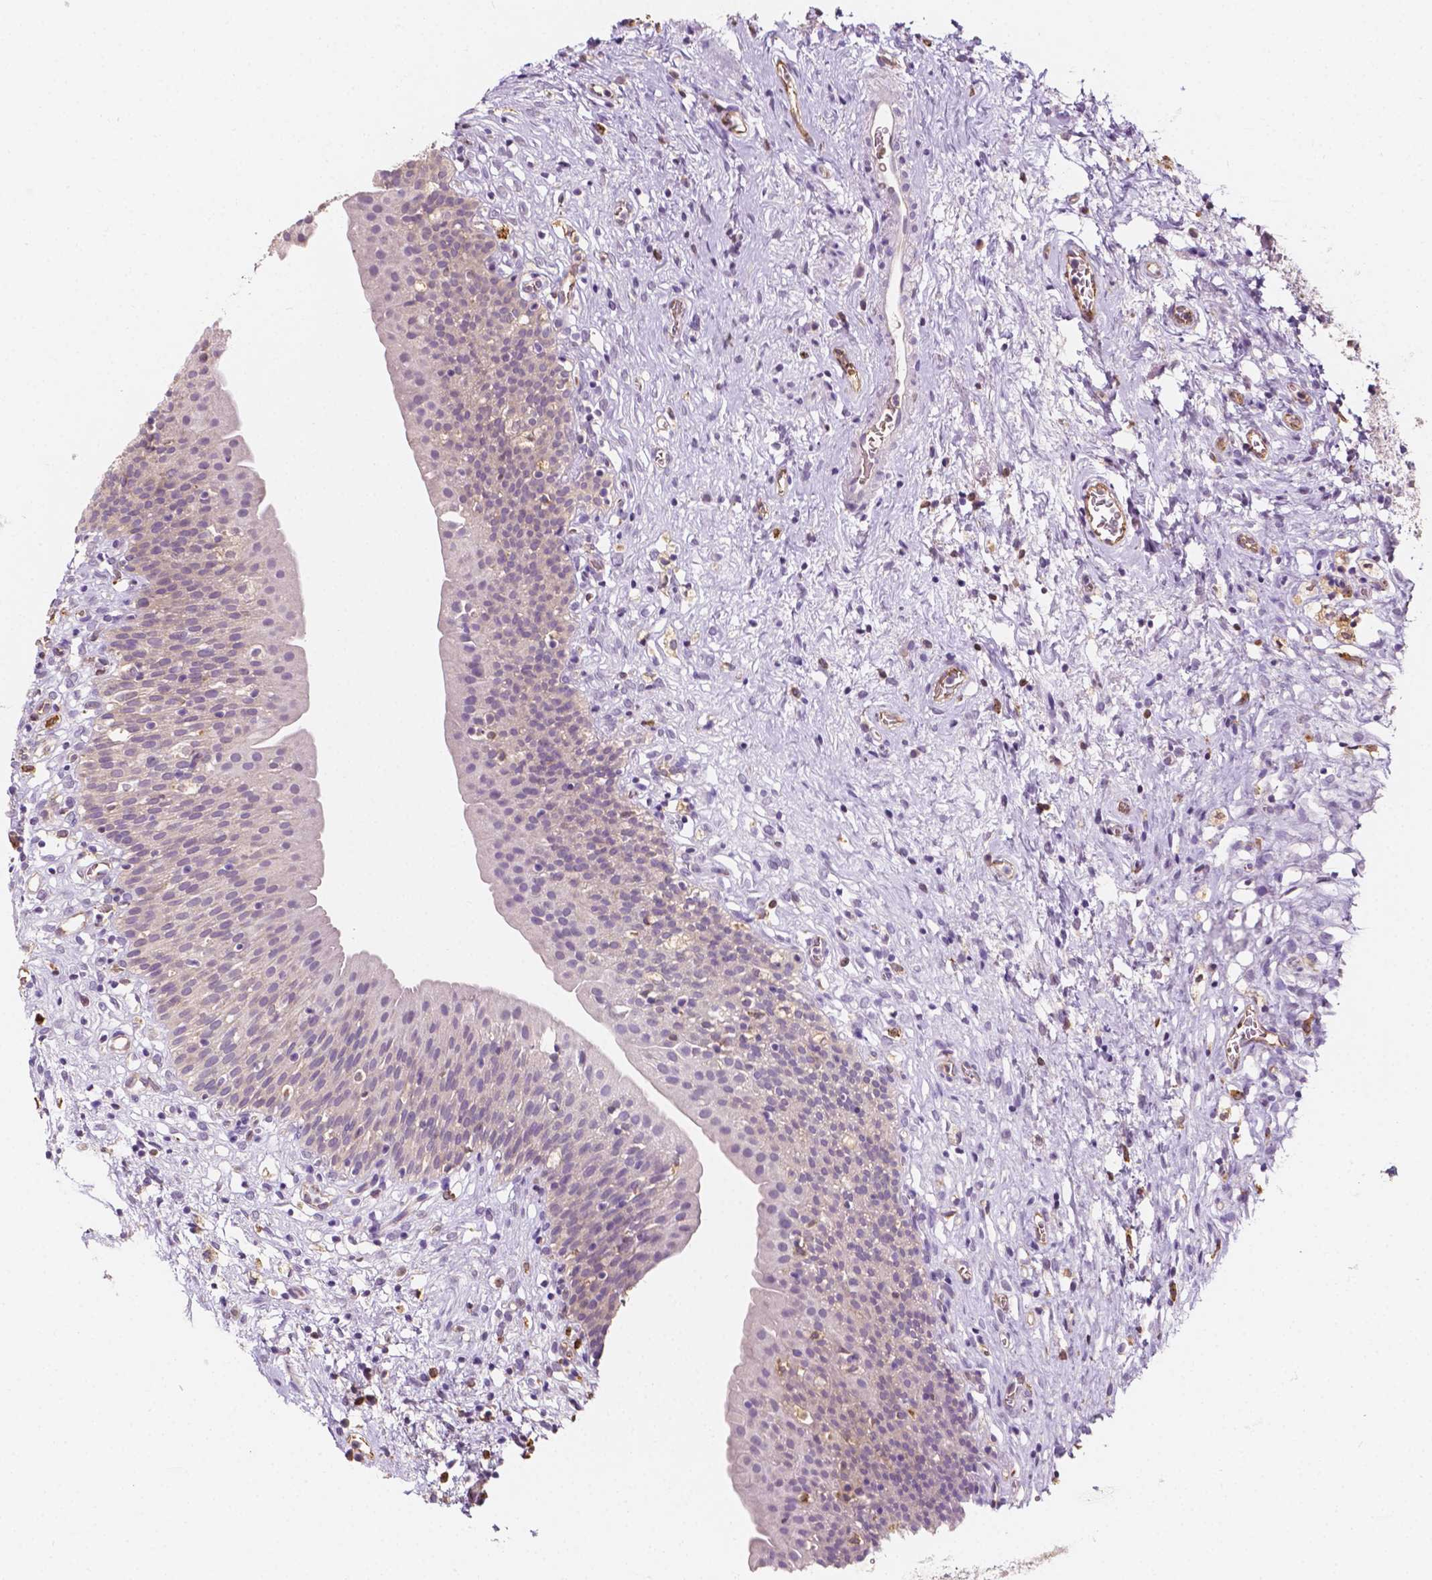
{"staining": {"intensity": "weak", "quantity": "25%-75%", "location": "cytoplasmic/membranous"}, "tissue": "urinary bladder", "cell_type": "Urothelial cells", "image_type": "normal", "snomed": [{"axis": "morphology", "description": "Normal tissue, NOS"}, {"axis": "topography", "description": "Urinary bladder"}], "caption": "Immunohistochemistry (IHC) staining of benign urinary bladder, which reveals low levels of weak cytoplasmic/membranous staining in about 25%-75% of urothelial cells indicating weak cytoplasmic/membranous protein staining. The staining was performed using DAB (brown) for protein detection and nuclei were counterstained in hematoxylin (blue).", "gene": "SLC22A4", "patient": {"sex": "male", "age": 76}}